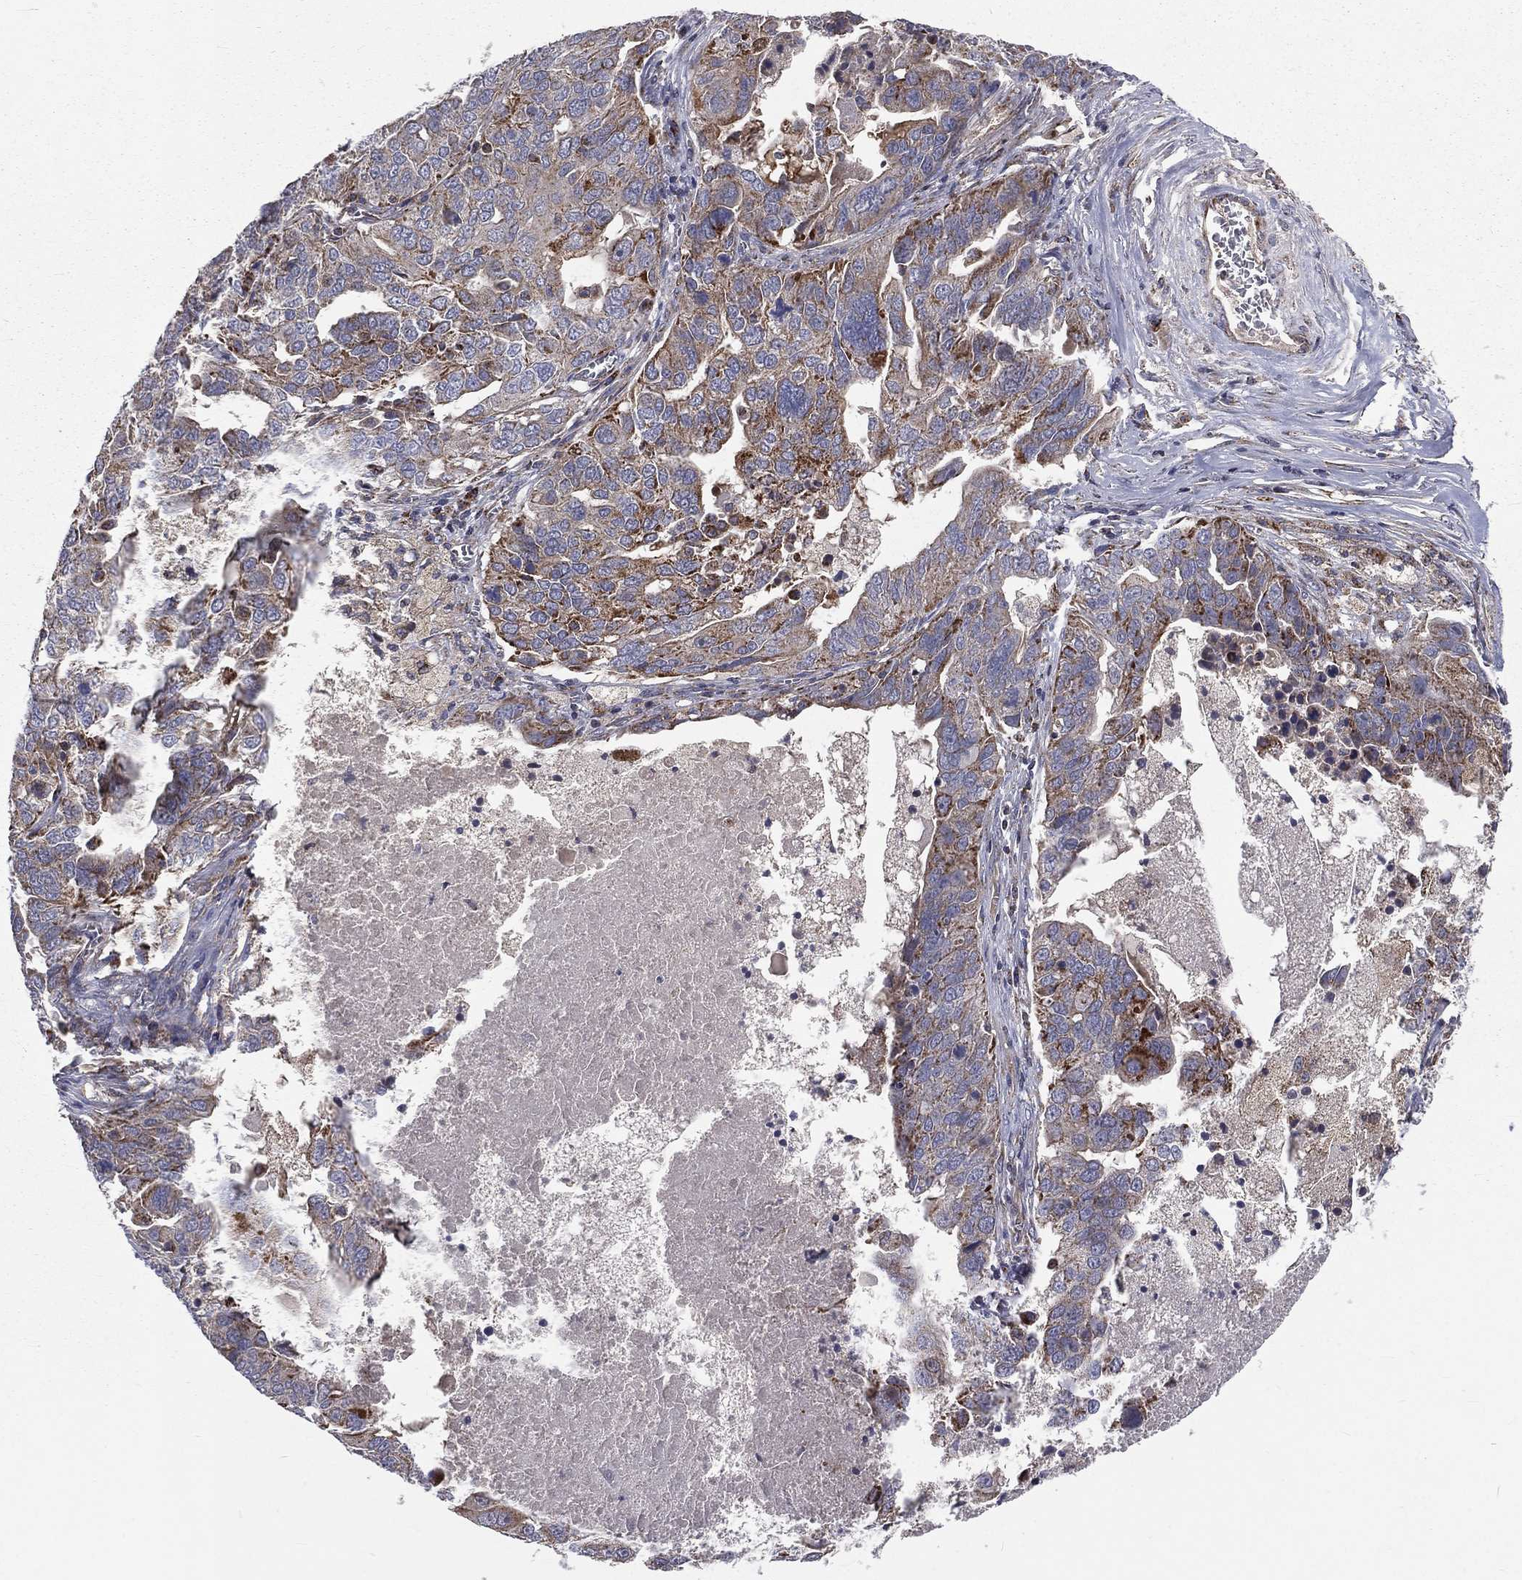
{"staining": {"intensity": "moderate", "quantity": "<25%", "location": "cytoplasmic/membranous"}, "tissue": "ovarian cancer", "cell_type": "Tumor cells", "image_type": "cancer", "snomed": [{"axis": "morphology", "description": "Carcinoma, endometroid"}, {"axis": "topography", "description": "Soft tissue"}, {"axis": "topography", "description": "Ovary"}], "caption": "Ovarian endometroid carcinoma stained for a protein (brown) reveals moderate cytoplasmic/membranous positive positivity in approximately <25% of tumor cells.", "gene": "GPD1", "patient": {"sex": "female", "age": 52}}